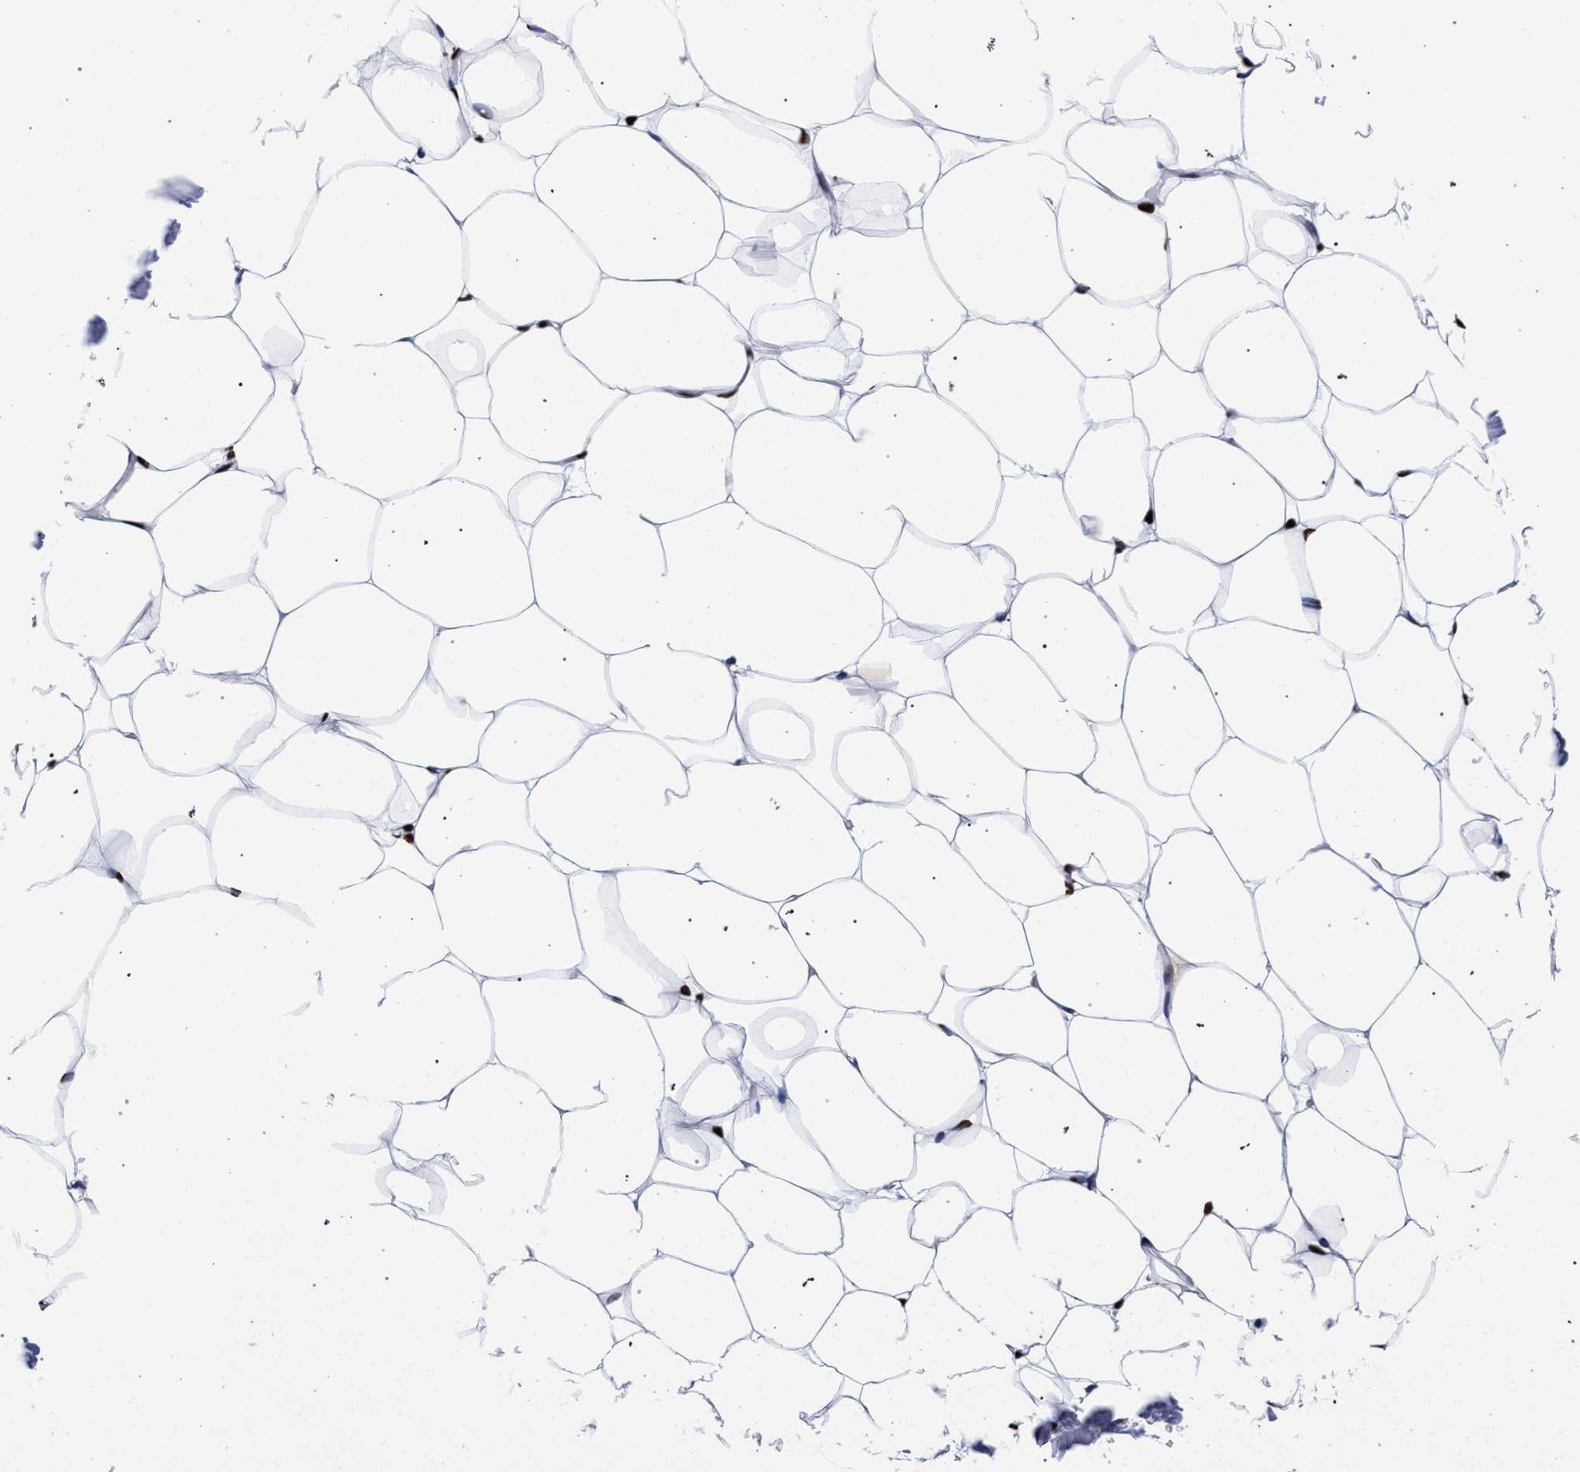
{"staining": {"intensity": "strong", "quantity": ">75%", "location": "nuclear"}, "tissue": "adipose tissue", "cell_type": "Adipocytes", "image_type": "normal", "snomed": [{"axis": "morphology", "description": "Normal tissue, NOS"}, {"axis": "topography", "description": "Breast"}, {"axis": "topography", "description": "Adipose tissue"}], "caption": "Brown immunohistochemical staining in normal adipose tissue reveals strong nuclear staining in approximately >75% of adipocytes.", "gene": "HNRNPA1", "patient": {"sex": "female", "age": 25}}